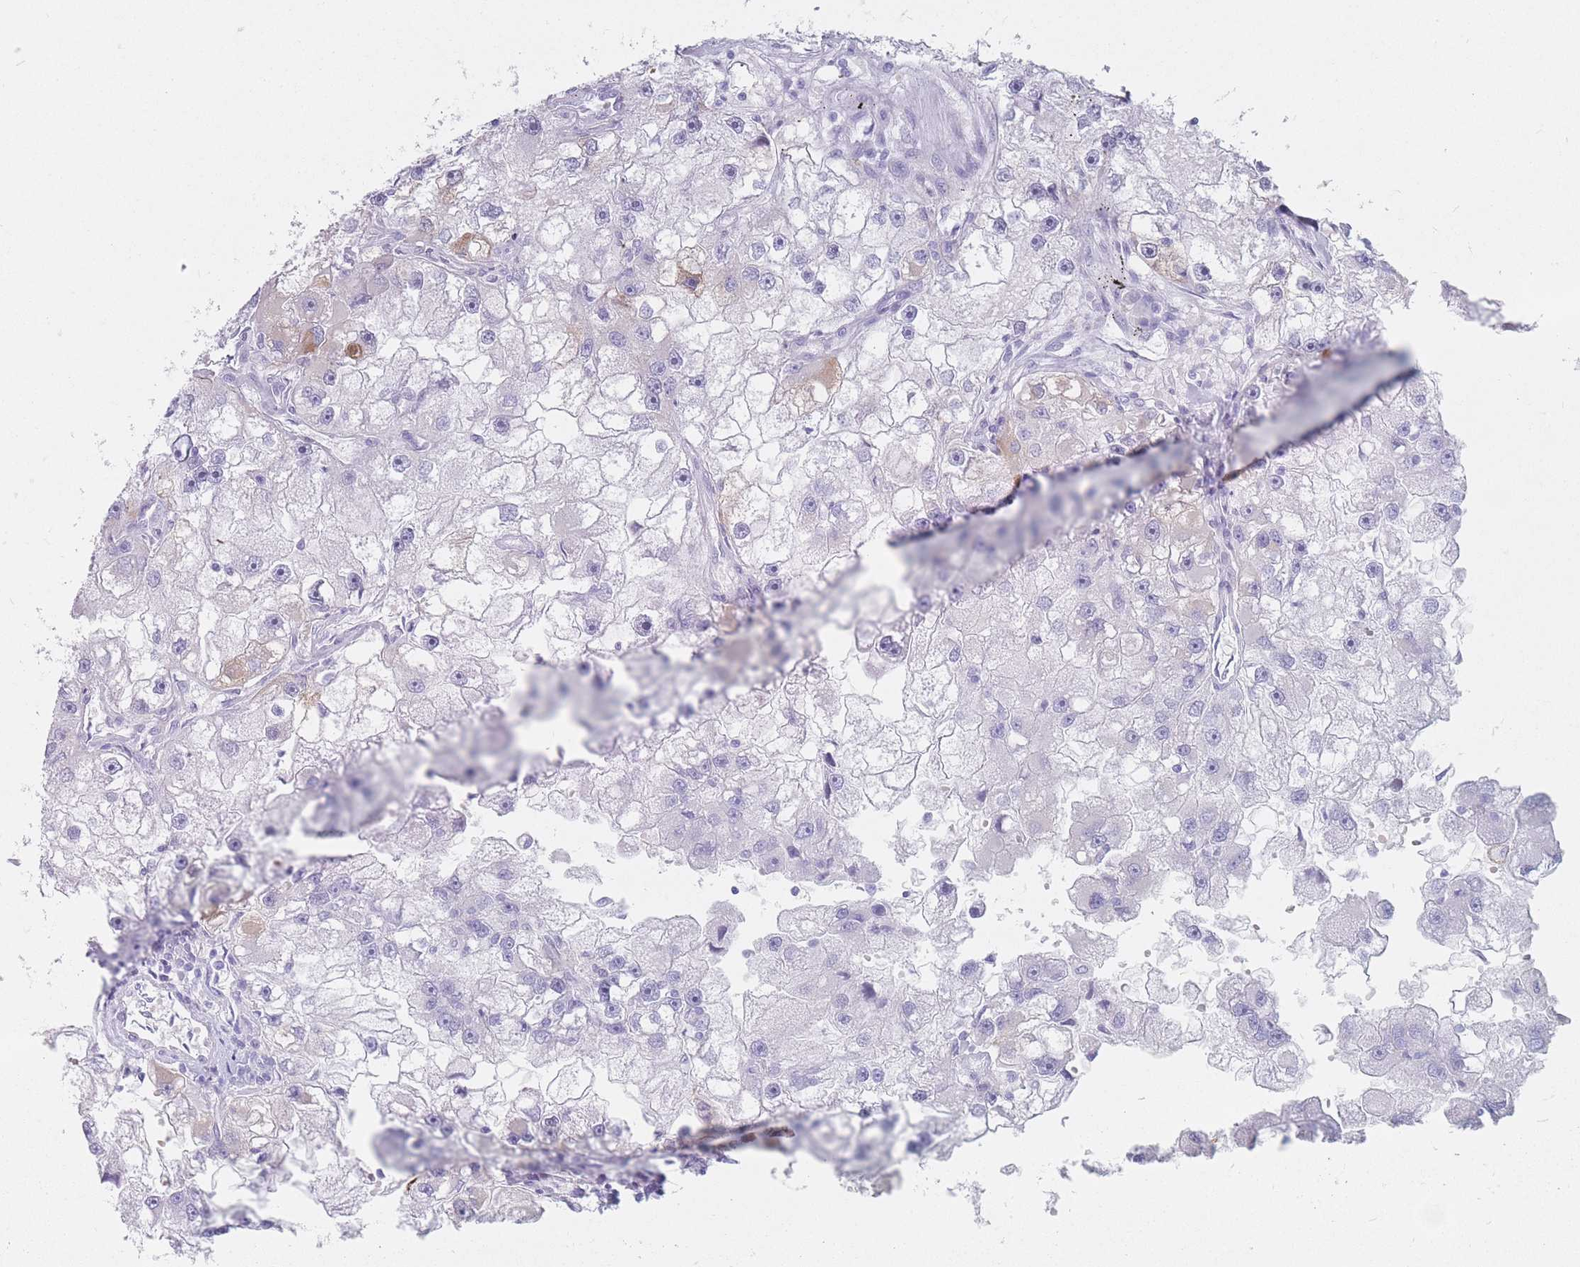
{"staining": {"intensity": "weak", "quantity": "<25%", "location": "cytoplasmic/membranous"}, "tissue": "renal cancer", "cell_type": "Tumor cells", "image_type": "cancer", "snomed": [{"axis": "morphology", "description": "Adenocarcinoma, NOS"}, {"axis": "topography", "description": "Kidney"}], "caption": "A photomicrograph of adenocarcinoma (renal) stained for a protein reveals no brown staining in tumor cells.", "gene": "ST3GAL5", "patient": {"sex": "male", "age": 63}}